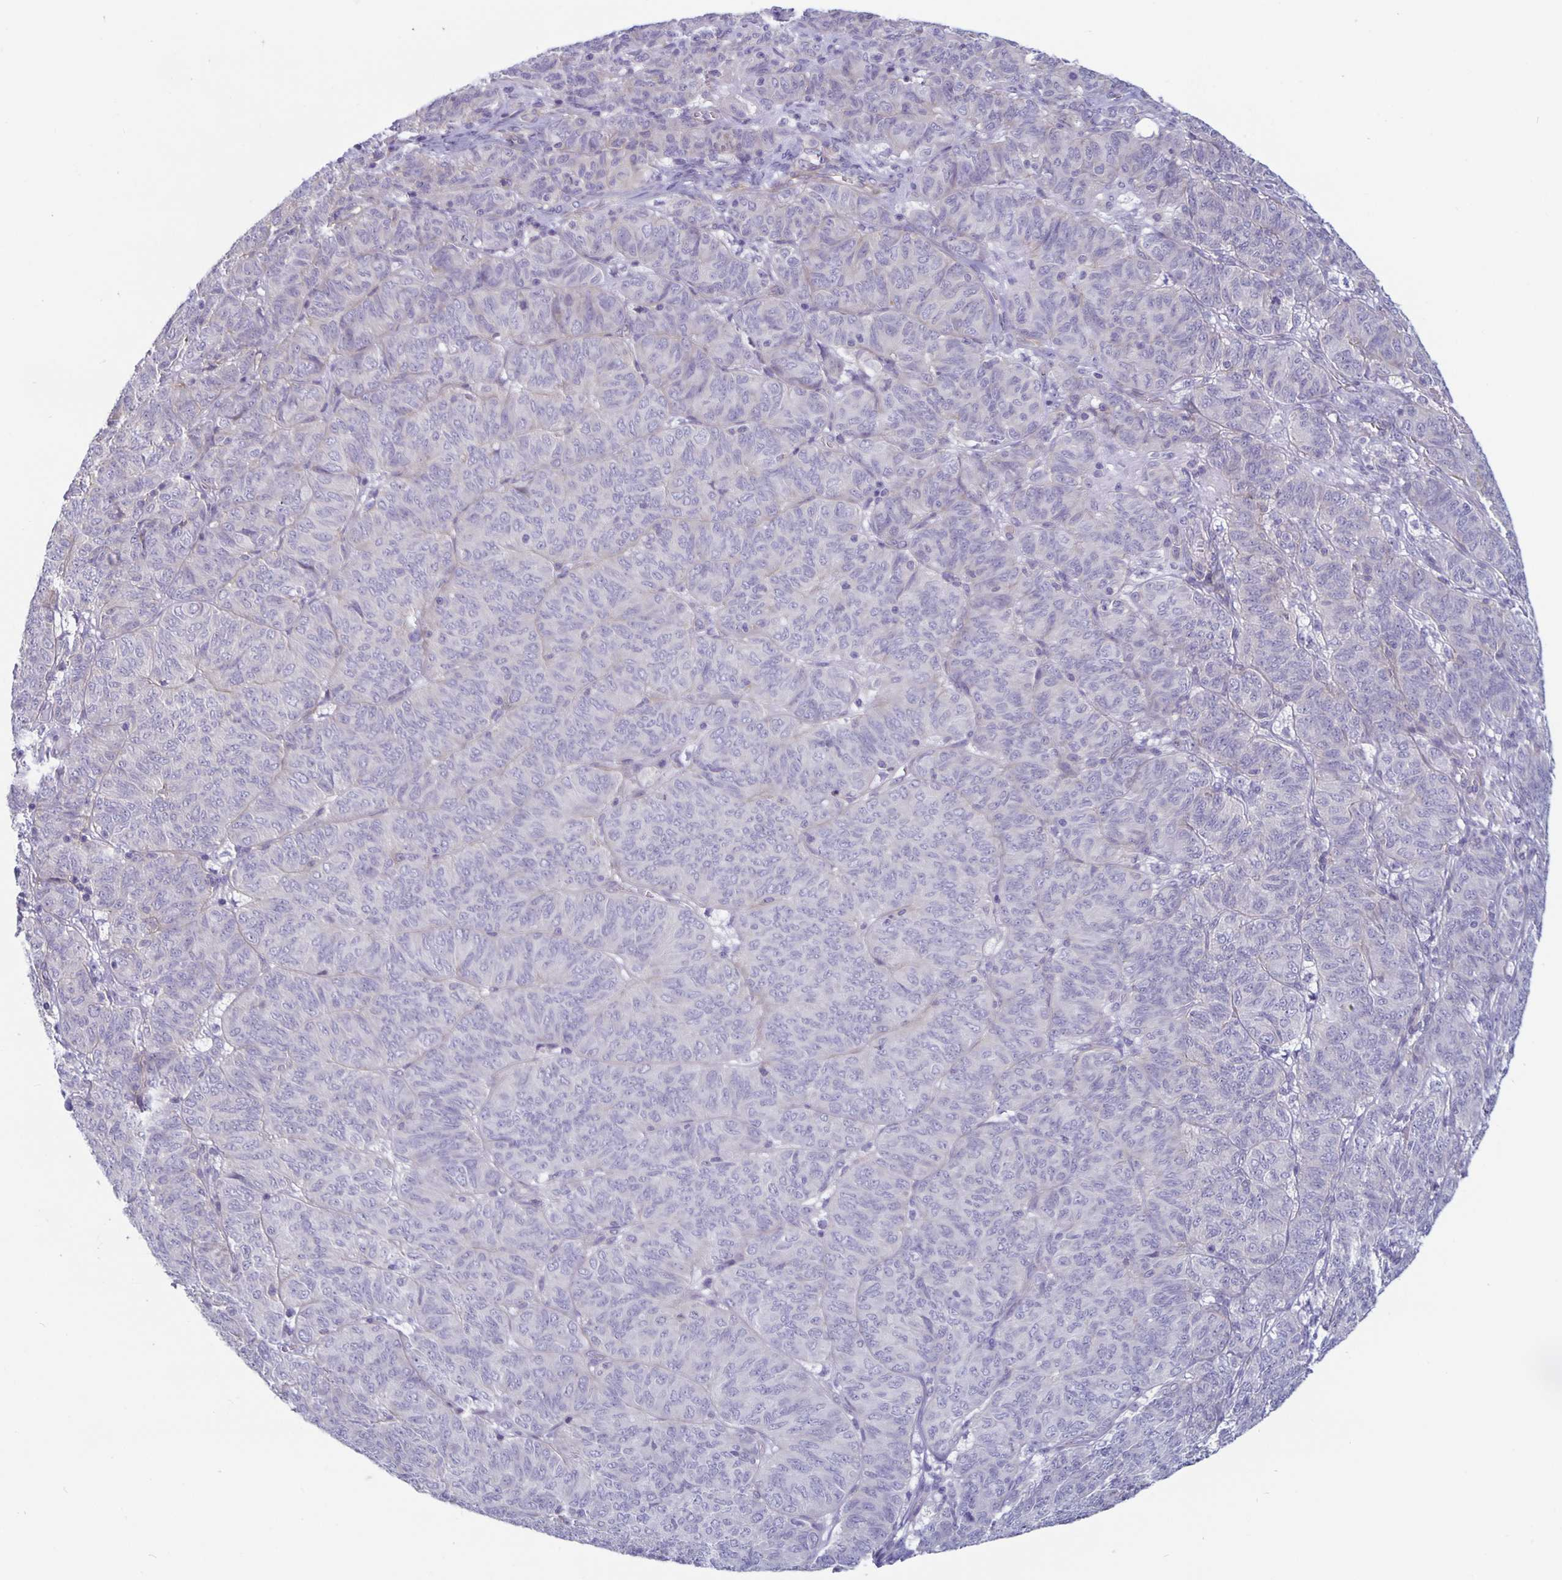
{"staining": {"intensity": "negative", "quantity": "none", "location": "none"}, "tissue": "ovarian cancer", "cell_type": "Tumor cells", "image_type": "cancer", "snomed": [{"axis": "morphology", "description": "Carcinoma, endometroid"}, {"axis": "topography", "description": "Ovary"}], "caption": "Immunohistochemistry image of neoplastic tissue: ovarian cancer (endometroid carcinoma) stained with DAB shows no significant protein staining in tumor cells.", "gene": "PLCB3", "patient": {"sex": "female", "age": 80}}